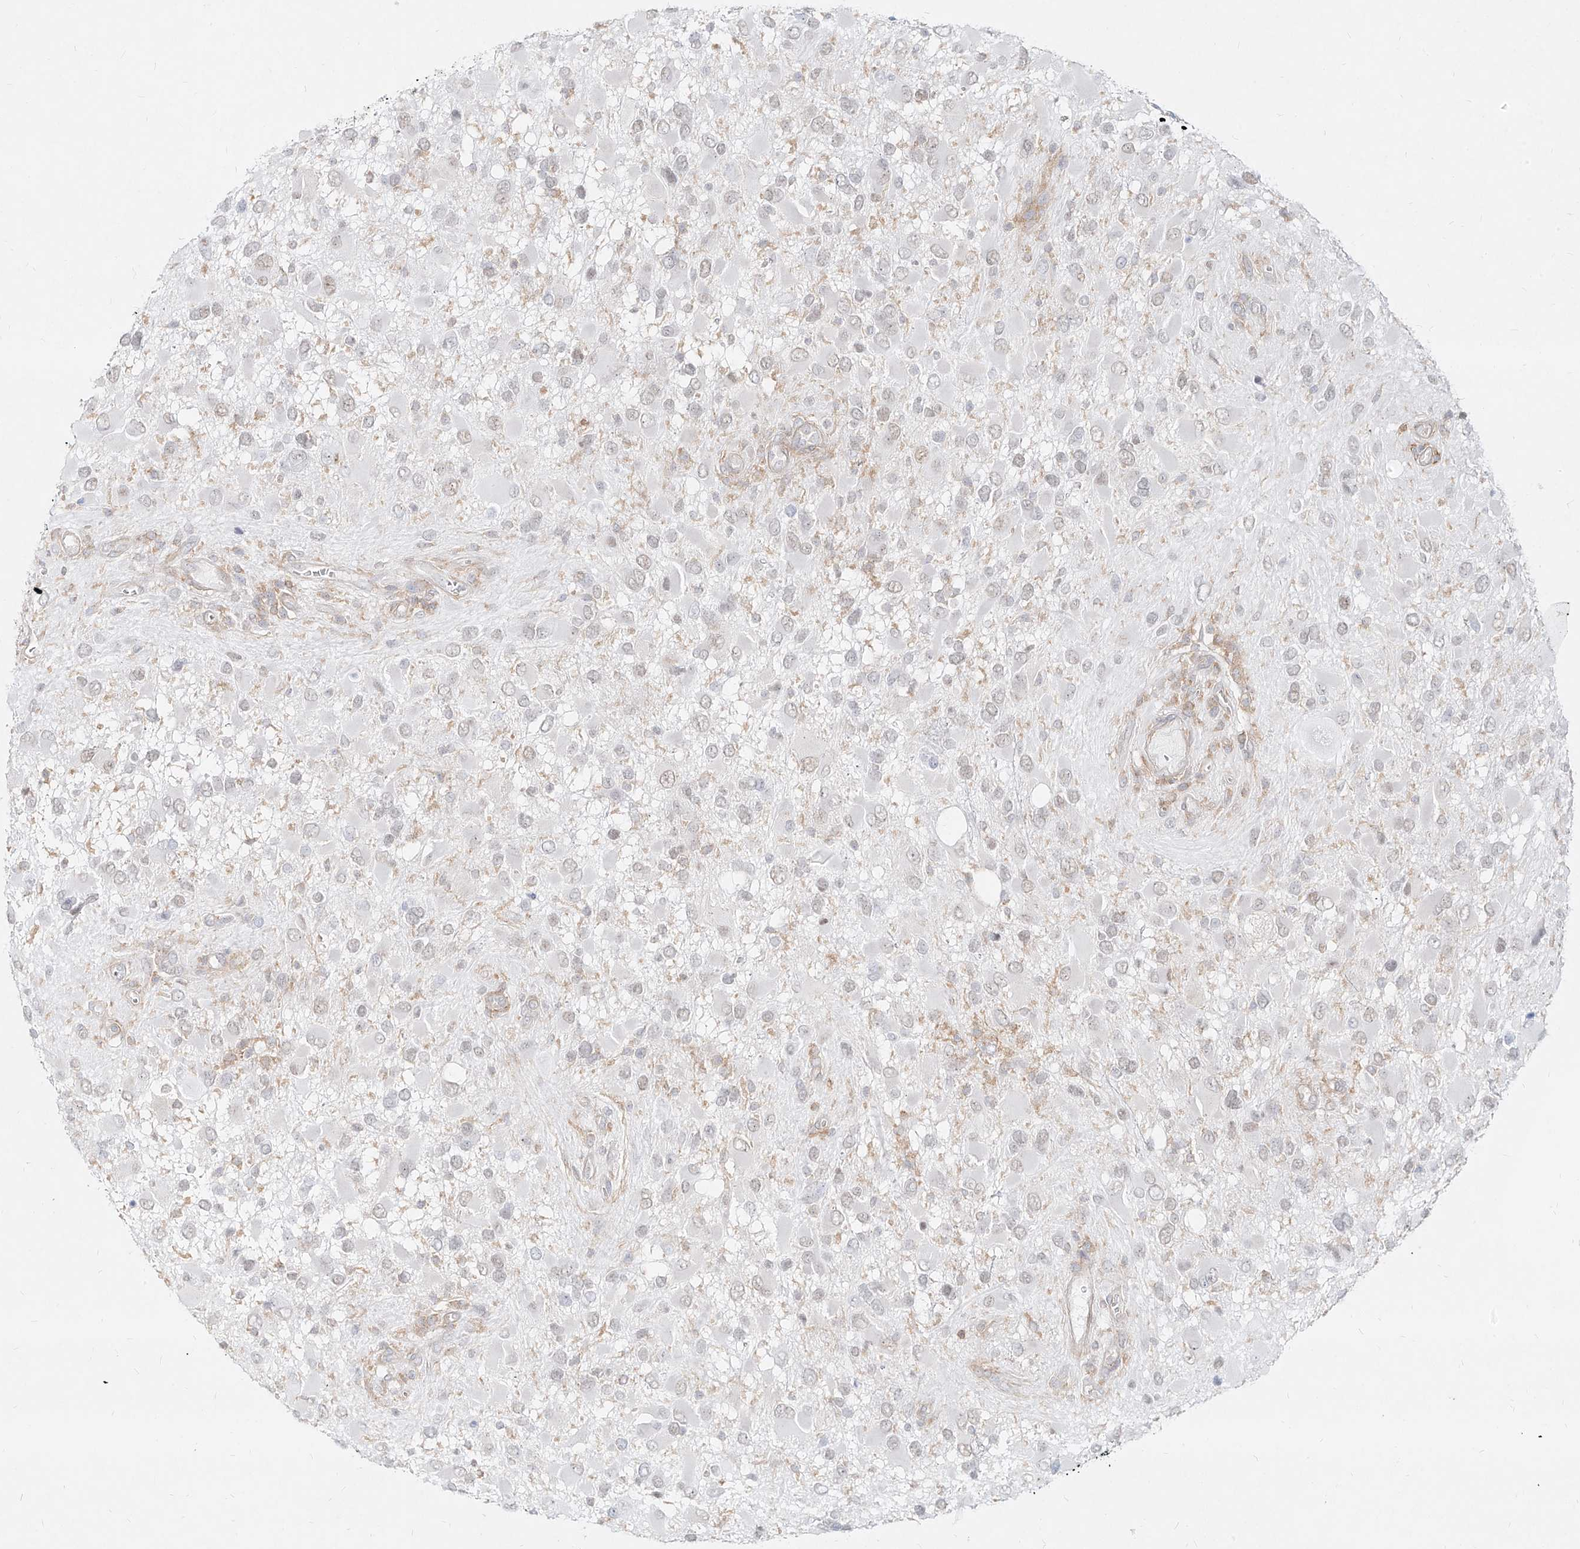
{"staining": {"intensity": "negative", "quantity": "none", "location": "none"}, "tissue": "glioma", "cell_type": "Tumor cells", "image_type": "cancer", "snomed": [{"axis": "morphology", "description": "Glioma, malignant, High grade"}, {"axis": "topography", "description": "Brain"}], "caption": "Protein analysis of malignant glioma (high-grade) demonstrates no significant positivity in tumor cells.", "gene": "SLC2A12", "patient": {"sex": "male", "age": 53}}